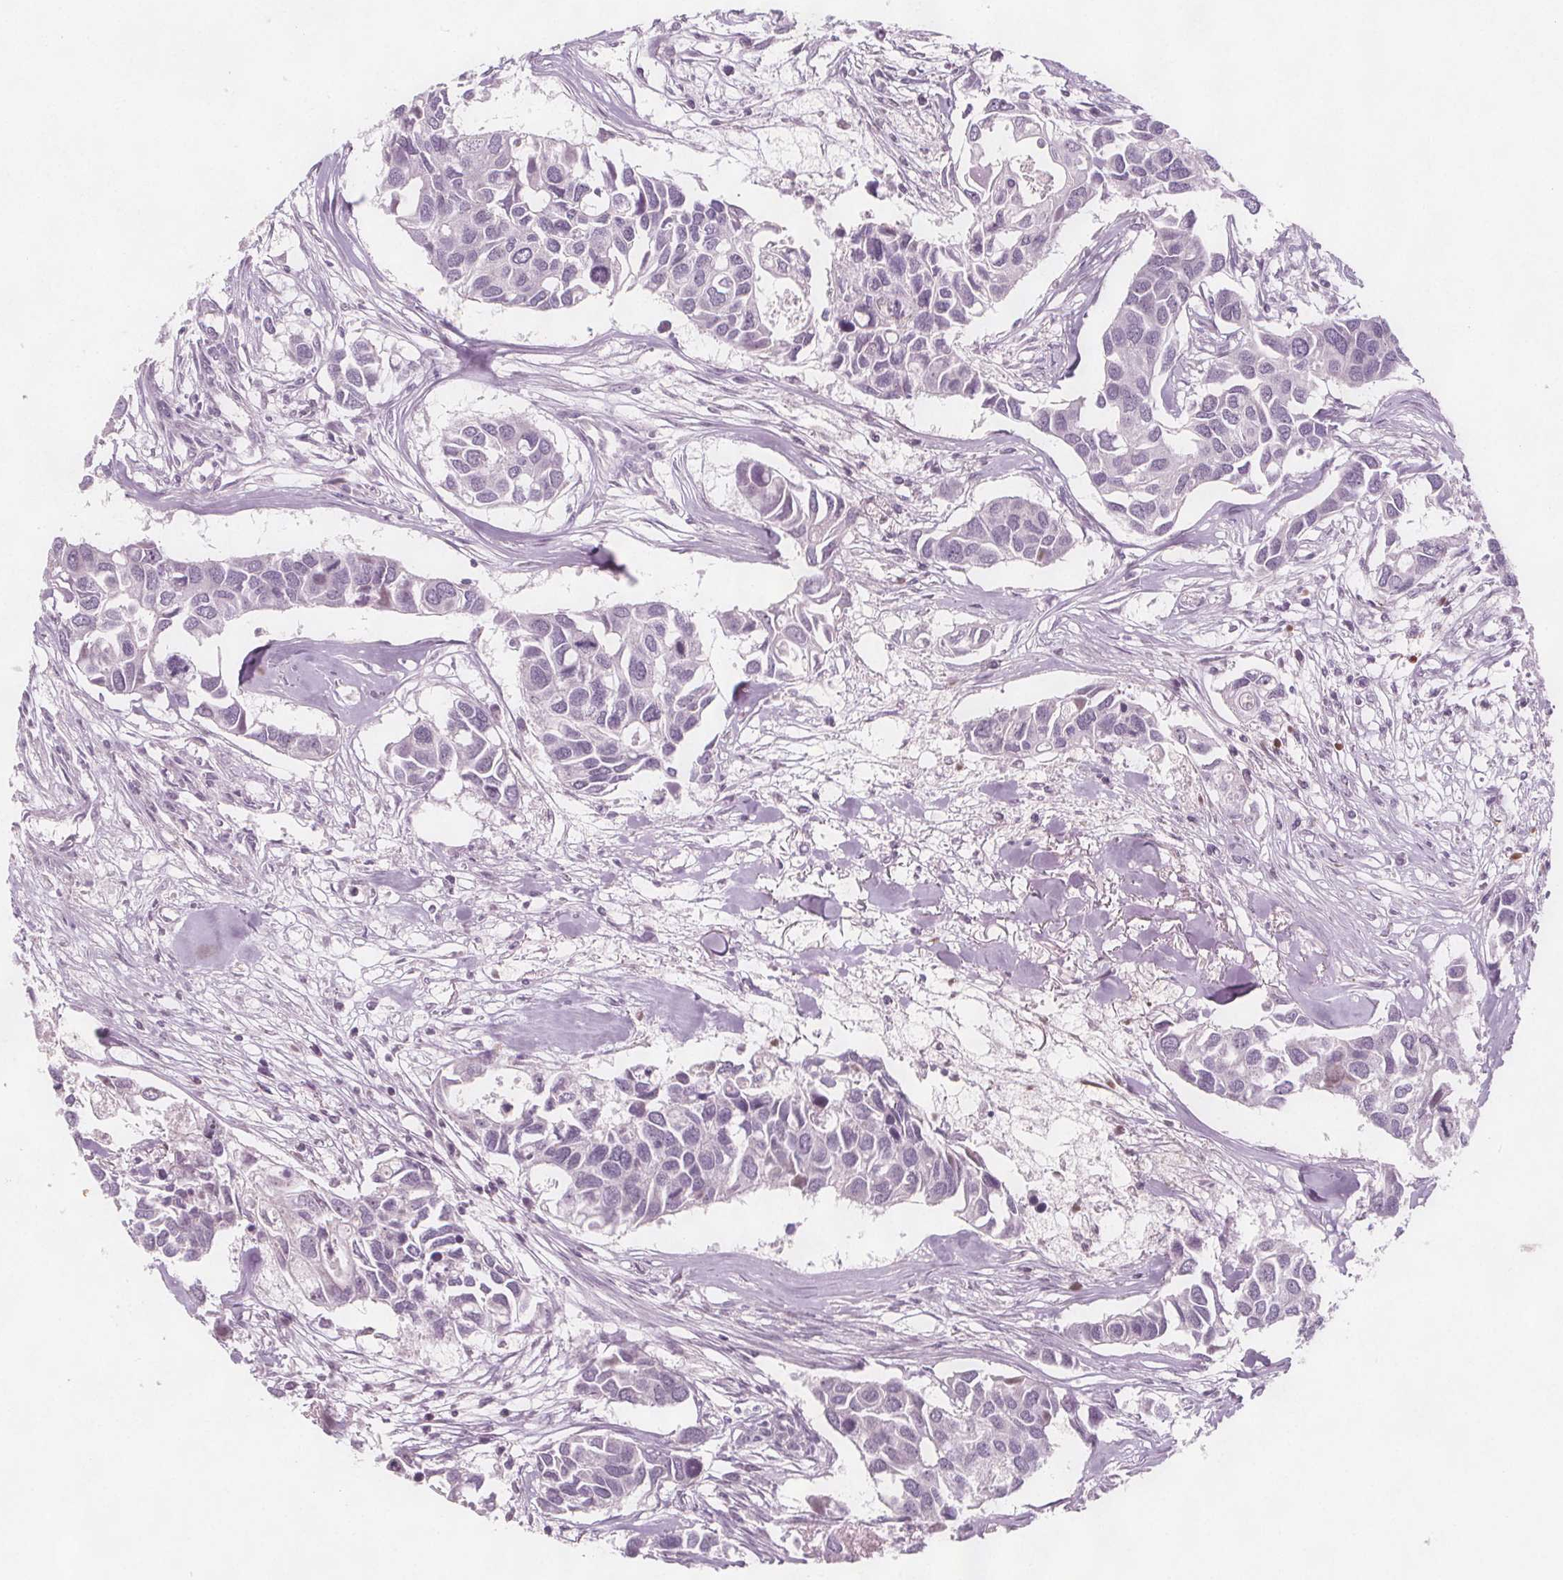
{"staining": {"intensity": "negative", "quantity": "none", "location": "none"}, "tissue": "breast cancer", "cell_type": "Tumor cells", "image_type": "cancer", "snomed": [{"axis": "morphology", "description": "Duct carcinoma"}, {"axis": "topography", "description": "Breast"}], "caption": "Immunohistochemistry (IHC) of human infiltrating ductal carcinoma (breast) reveals no expression in tumor cells.", "gene": "C1orf167", "patient": {"sex": "female", "age": 83}}